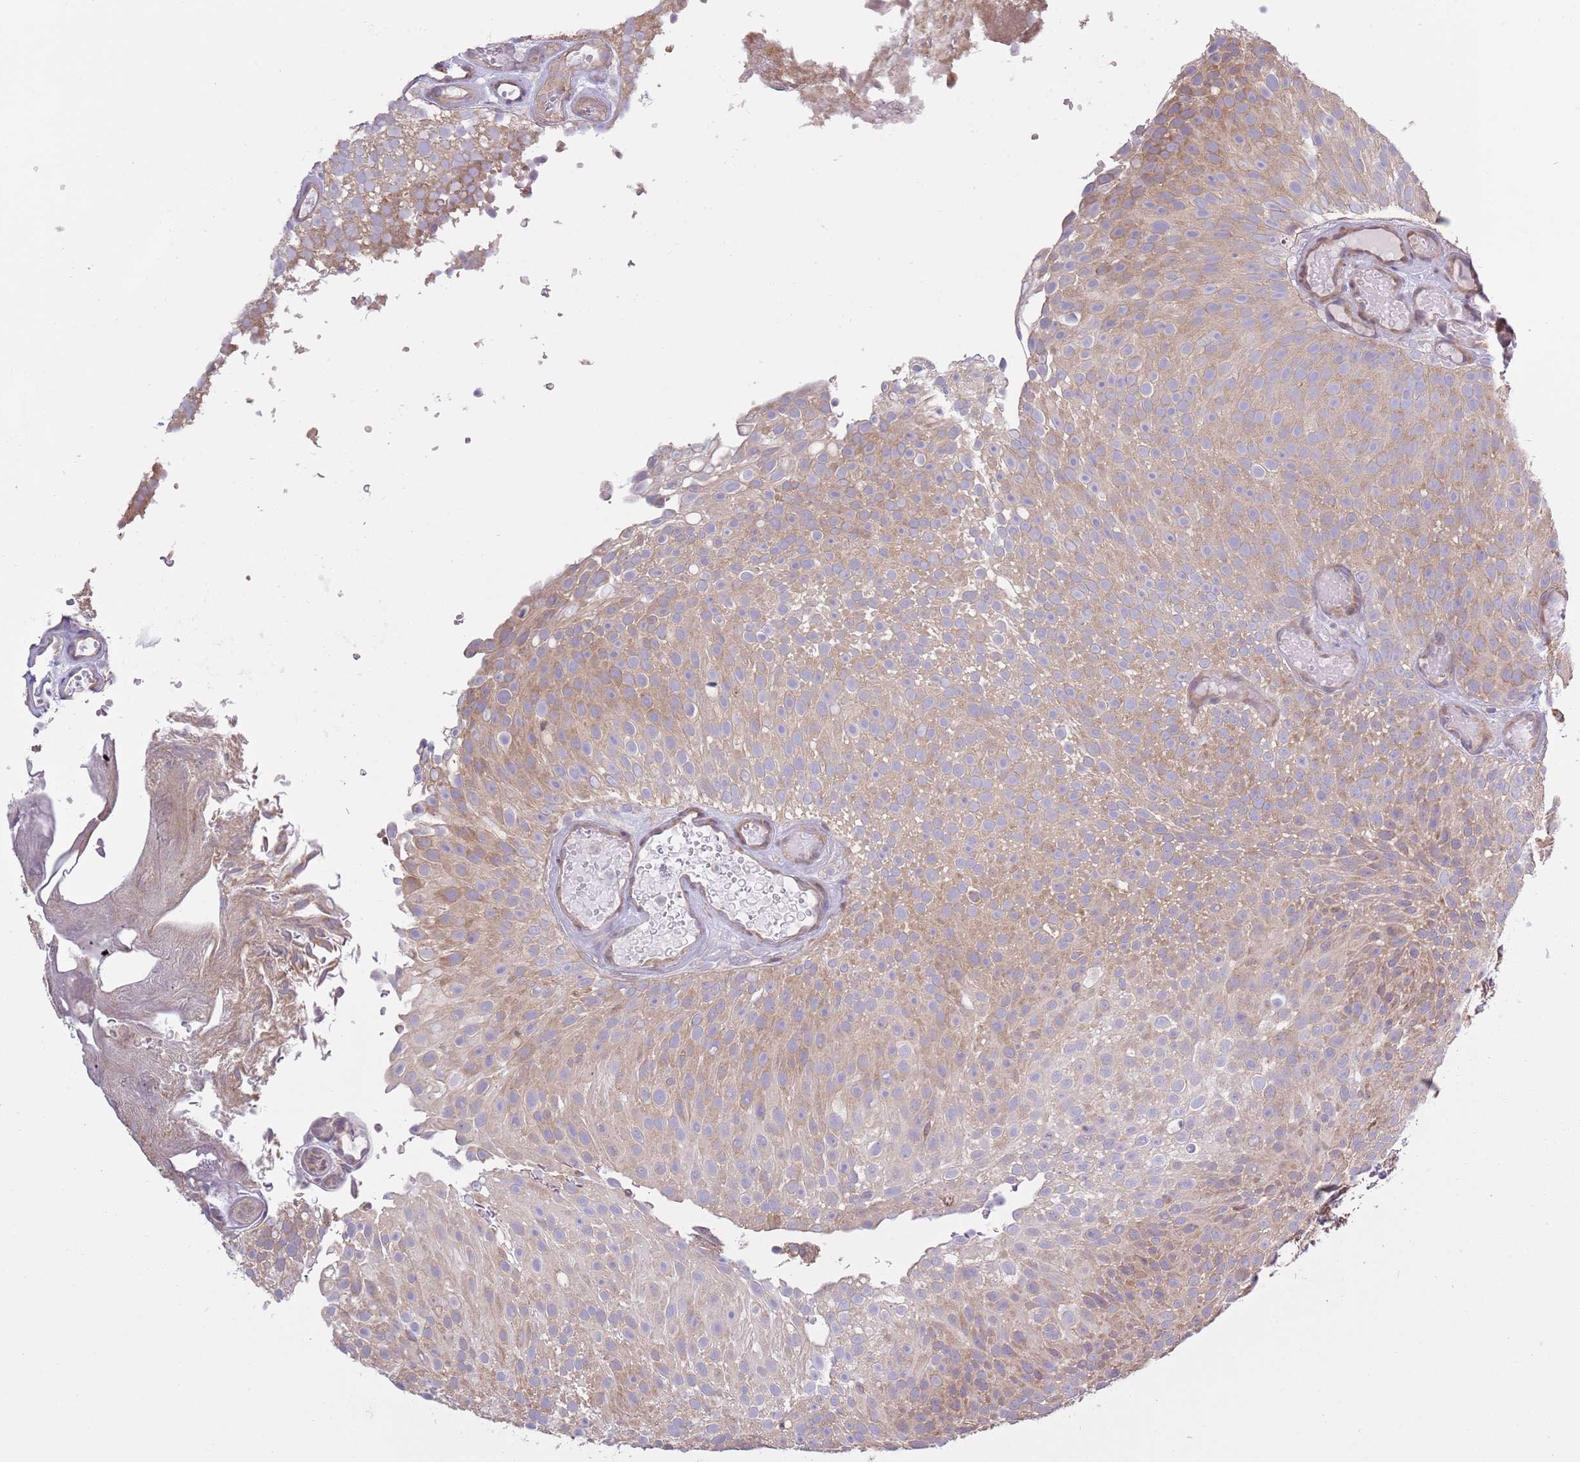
{"staining": {"intensity": "moderate", "quantity": "25%-75%", "location": "cytoplasmic/membranous"}, "tissue": "urothelial cancer", "cell_type": "Tumor cells", "image_type": "cancer", "snomed": [{"axis": "morphology", "description": "Urothelial carcinoma, Low grade"}, {"axis": "topography", "description": "Urinary bladder"}], "caption": "Immunohistochemistry (IHC) staining of urothelial carcinoma (low-grade), which exhibits medium levels of moderate cytoplasmic/membranous staining in approximately 25%-75% of tumor cells indicating moderate cytoplasmic/membranous protein positivity. The staining was performed using DAB (brown) for protein detection and nuclei were counterstained in hematoxylin (blue).", "gene": "RPL17-C18orf32", "patient": {"sex": "male", "age": 78}}